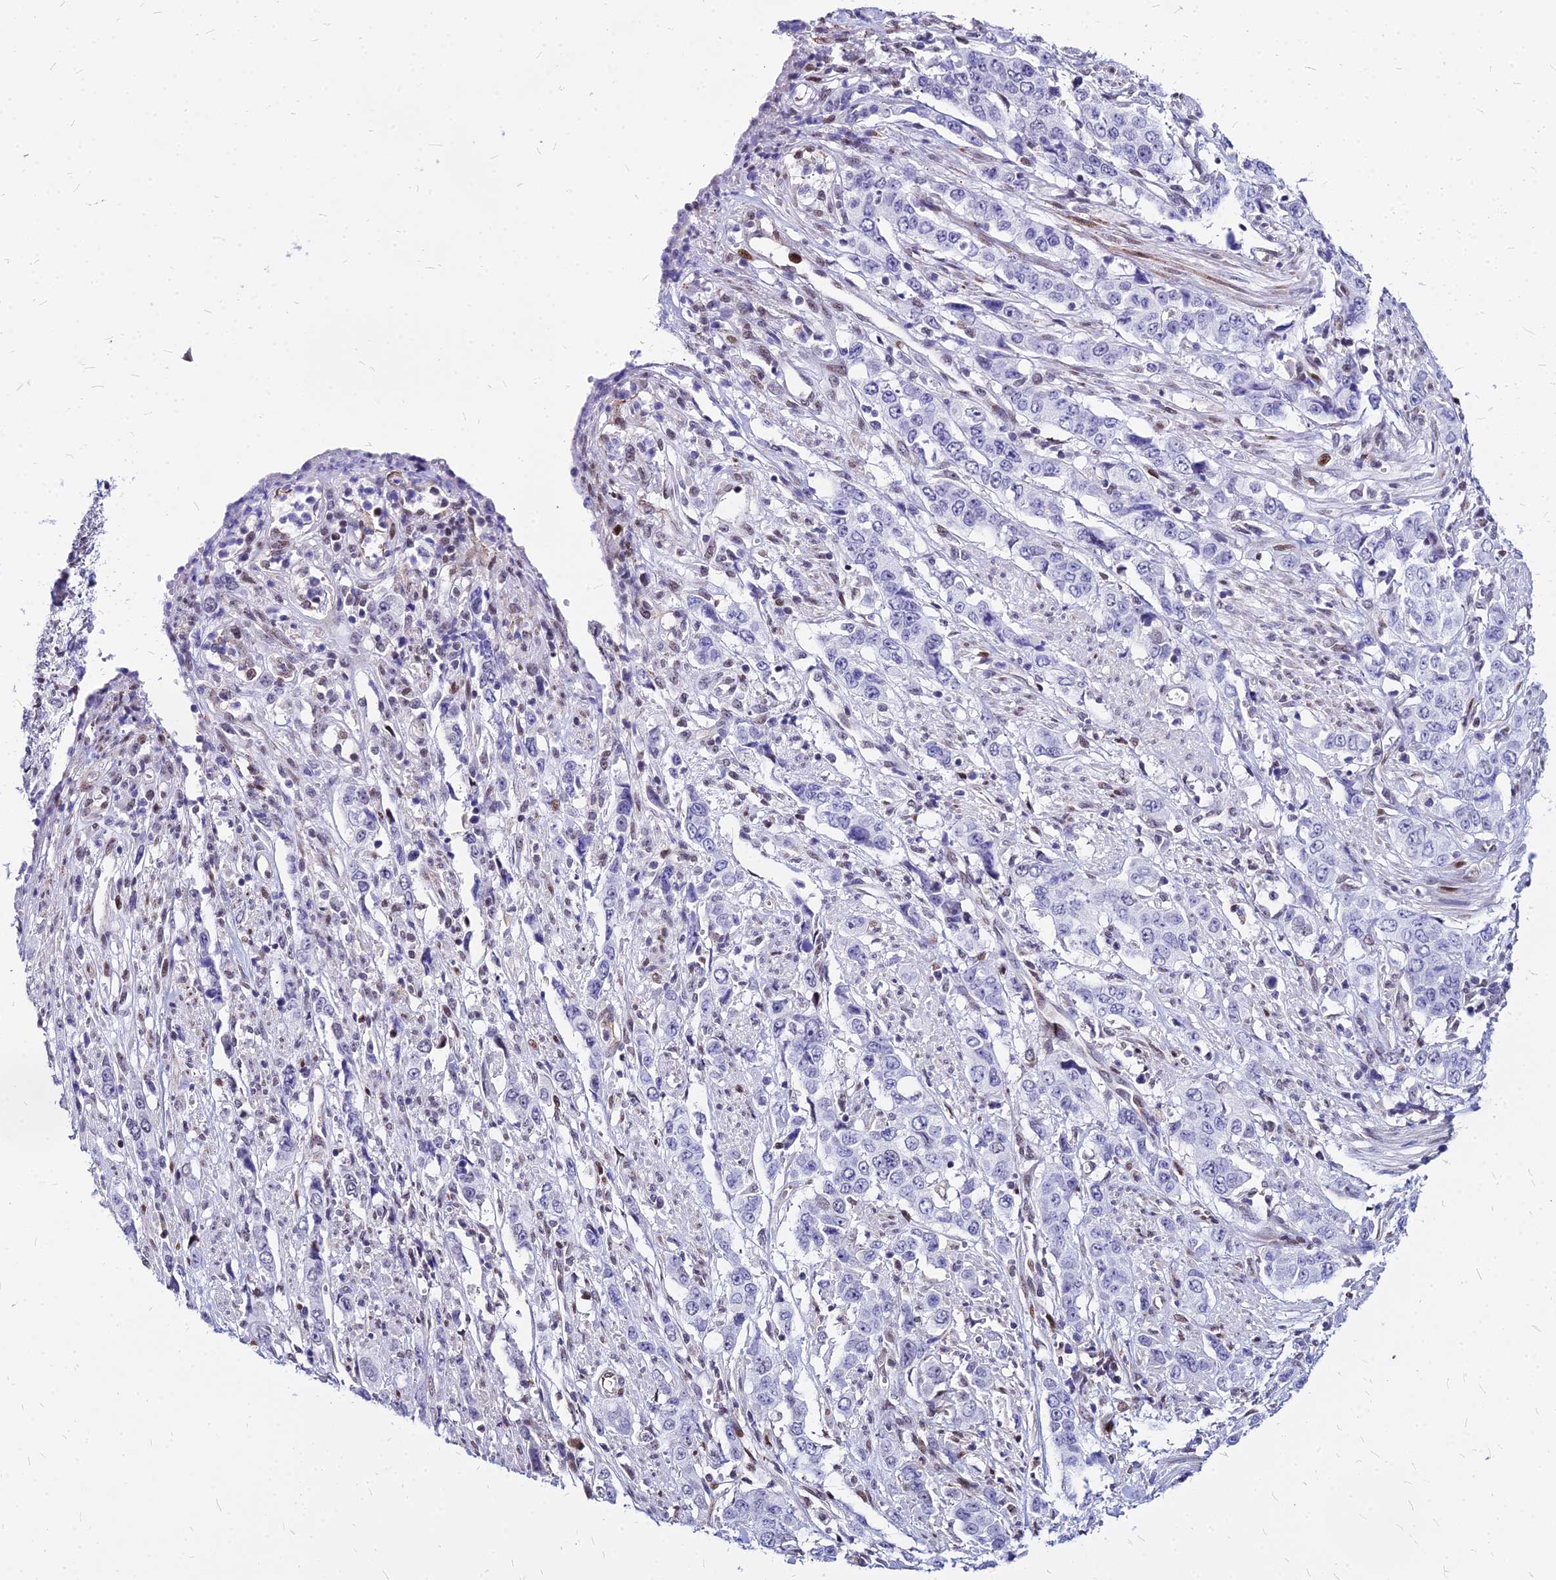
{"staining": {"intensity": "negative", "quantity": "none", "location": "none"}, "tissue": "stomach cancer", "cell_type": "Tumor cells", "image_type": "cancer", "snomed": [{"axis": "morphology", "description": "Adenocarcinoma, NOS"}, {"axis": "topography", "description": "Stomach, upper"}], "caption": "Immunohistochemistry micrograph of stomach cancer (adenocarcinoma) stained for a protein (brown), which reveals no staining in tumor cells.", "gene": "FDX2", "patient": {"sex": "male", "age": 62}}